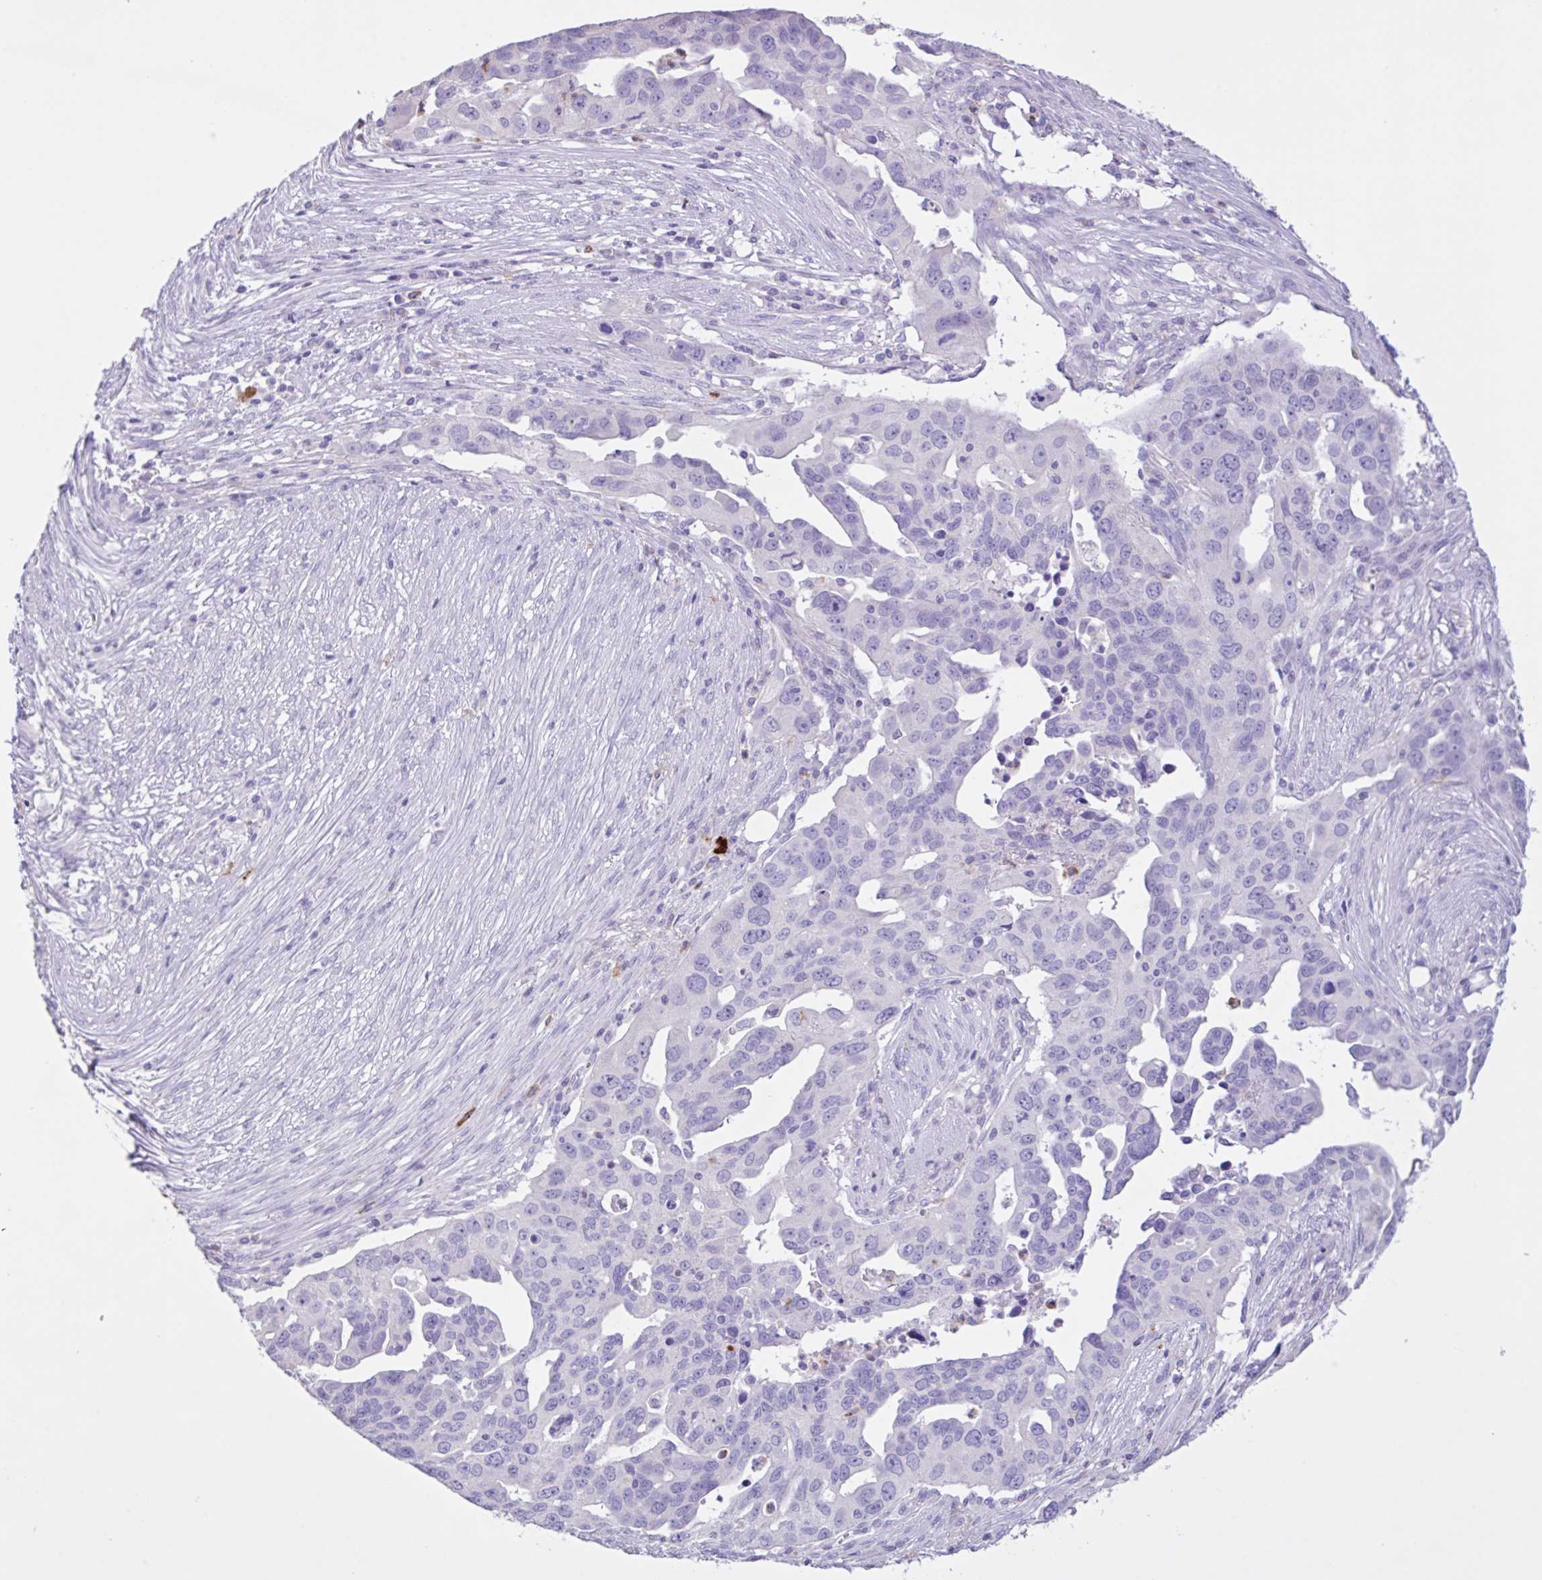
{"staining": {"intensity": "negative", "quantity": "none", "location": "none"}, "tissue": "ovarian cancer", "cell_type": "Tumor cells", "image_type": "cancer", "snomed": [{"axis": "morphology", "description": "Carcinoma, endometroid"}, {"axis": "morphology", "description": "Cystadenocarcinoma, serous, NOS"}, {"axis": "topography", "description": "Ovary"}], "caption": "Ovarian cancer (serous cystadenocarcinoma) was stained to show a protein in brown. There is no significant positivity in tumor cells. (Immunohistochemistry, brightfield microscopy, high magnification).", "gene": "CST11", "patient": {"sex": "female", "age": 45}}